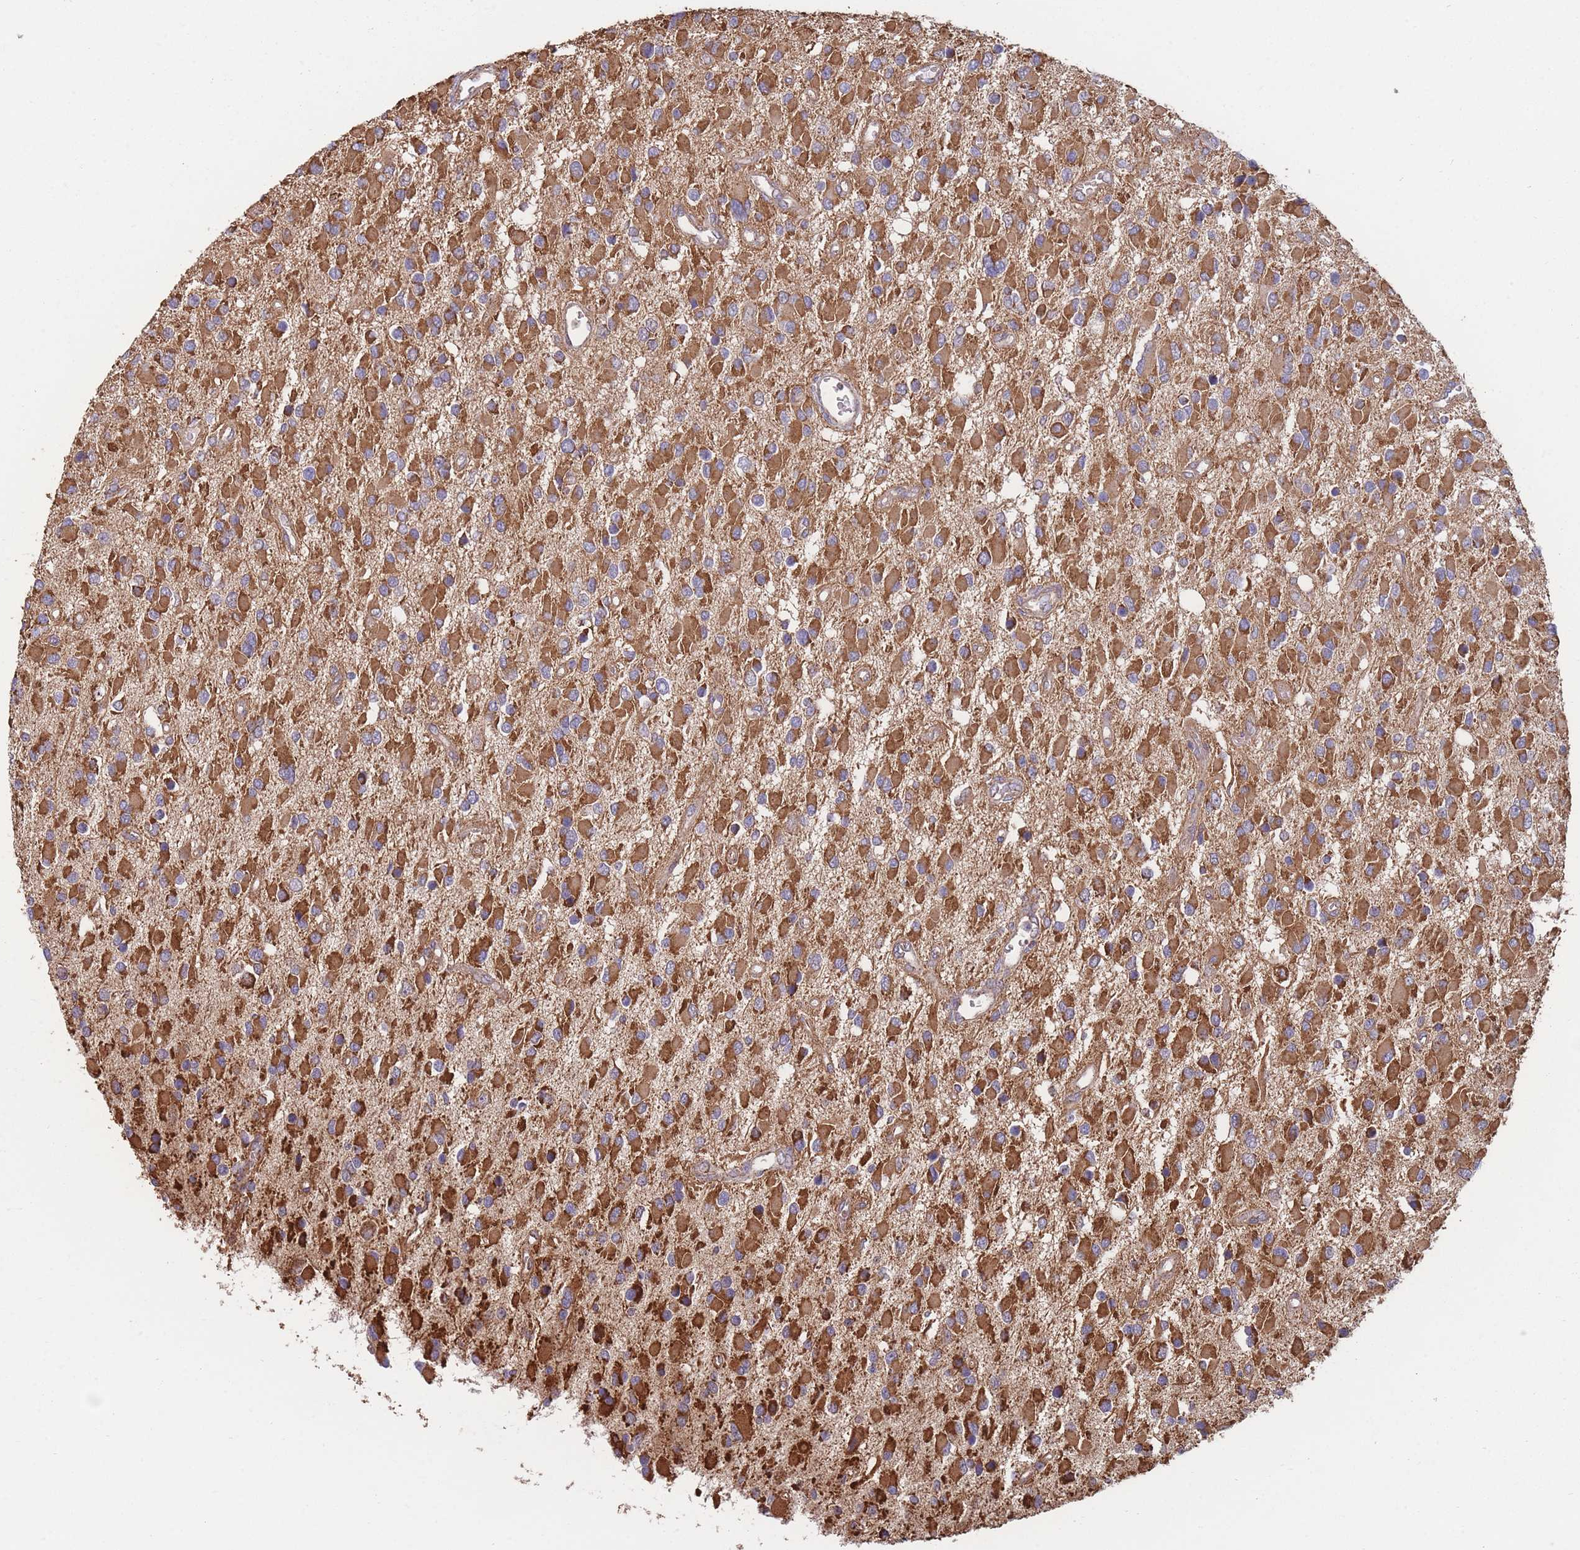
{"staining": {"intensity": "strong", "quantity": ">75%", "location": "cytoplasmic/membranous"}, "tissue": "glioma", "cell_type": "Tumor cells", "image_type": "cancer", "snomed": [{"axis": "morphology", "description": "Glioma, malignant, High grade"}, {"axis": "topography", "description": "Brain"}], "caption": "Immunohistochemical staining of glioma demonstrates high levels of strong cytoplasmic/membranous expression in about >75% of tumor cells.", "gene": "KIF16B", "patient": {"sex": "male", "age": 53}}